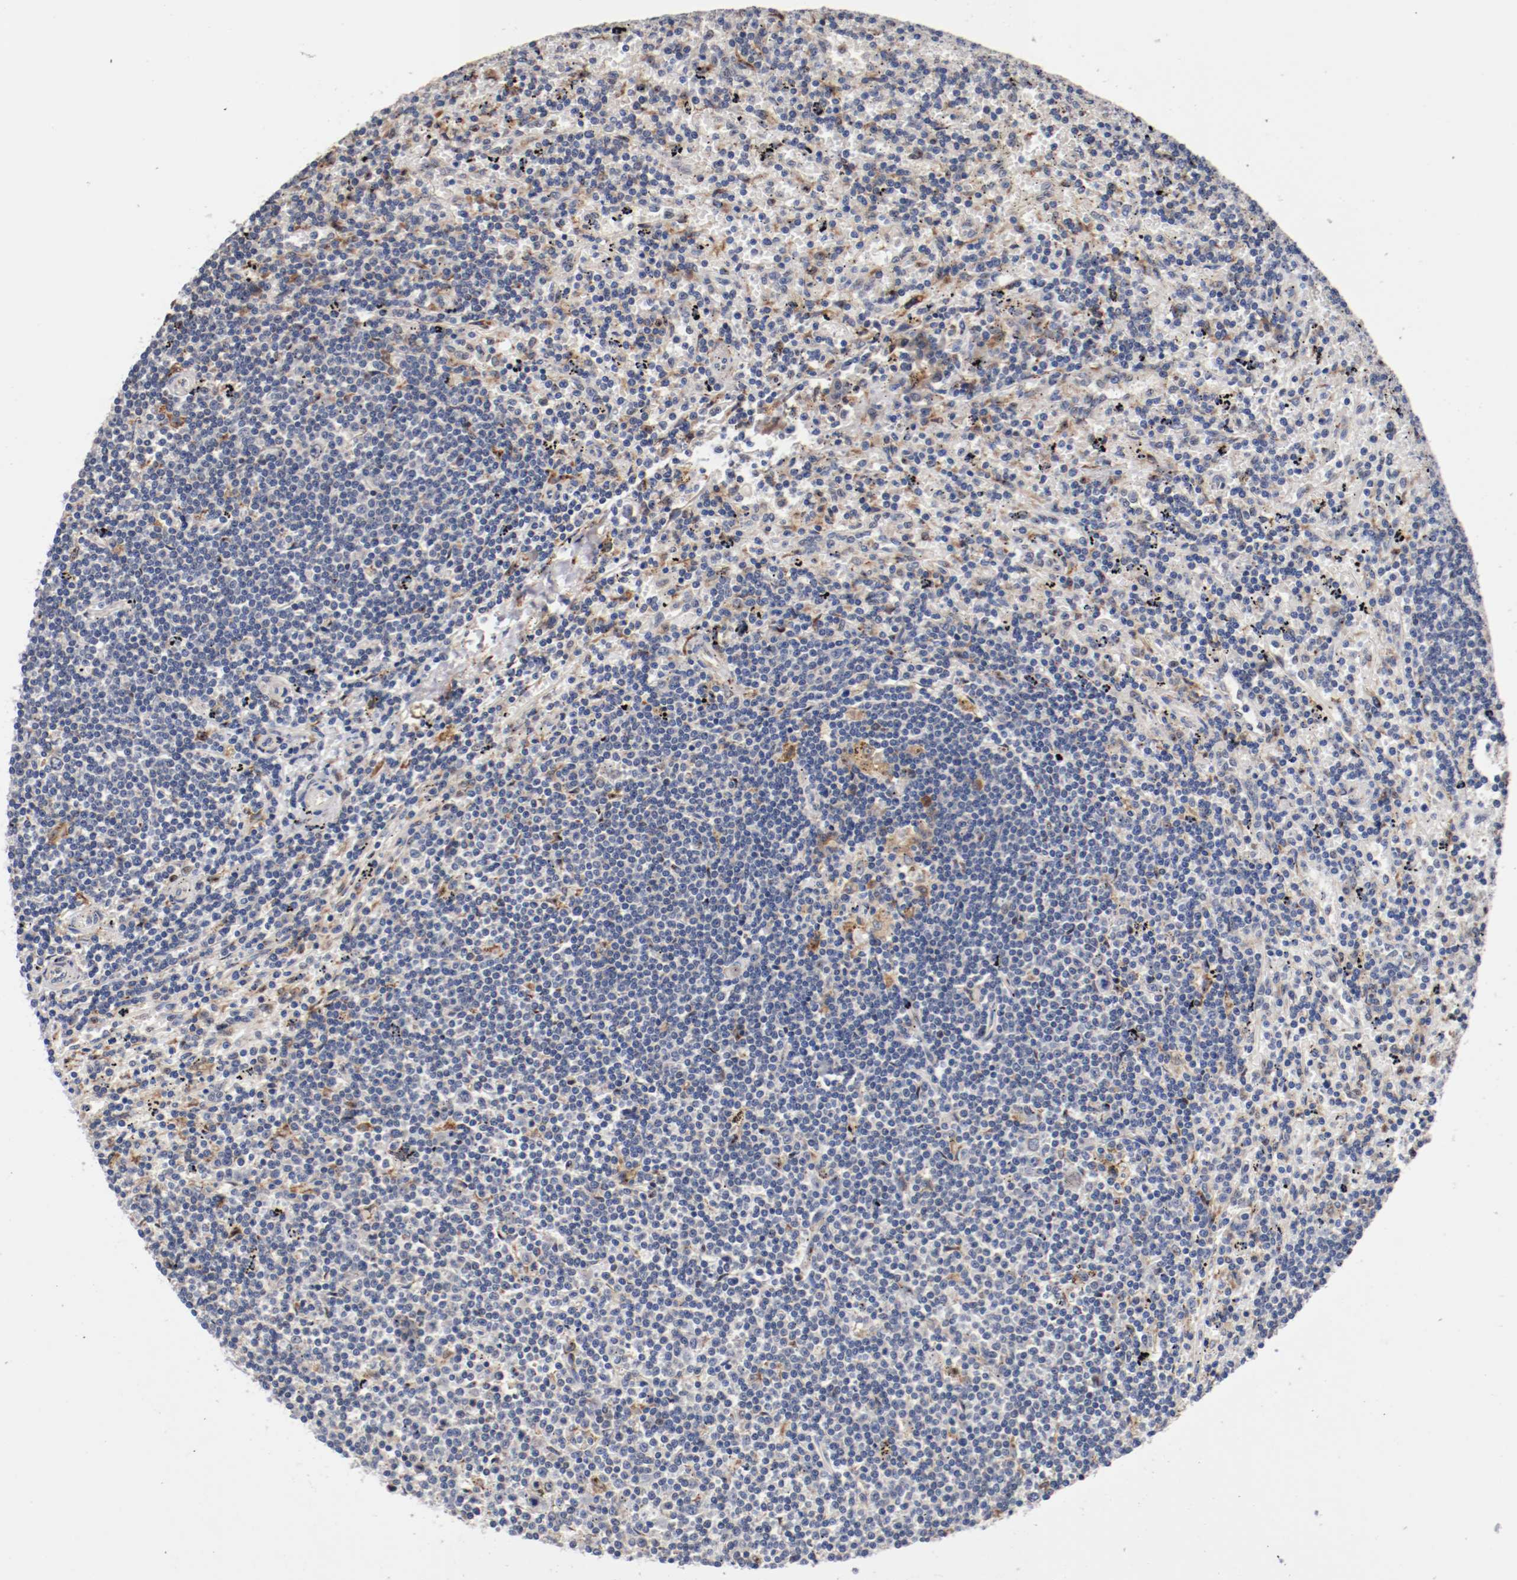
{"staining": {"intensity": "negative", "quantity": "none", "location": "none"}, "tissue": "lymphoma", "cell_type": "Tumor cells", "image_type": "cancer", "snomed": [{"axis": "morphology", "description": "Malignant lymphoma, non-Hodgkin's type, Low grade"}, {"axis": "topography", "description": "Spleen"}], "caption": "Histopathology image shows no significant protein staining in tumor cells of lymphoma.", "gene": "TNFSF13", "patient": {"sex": "male", "age": 76}}